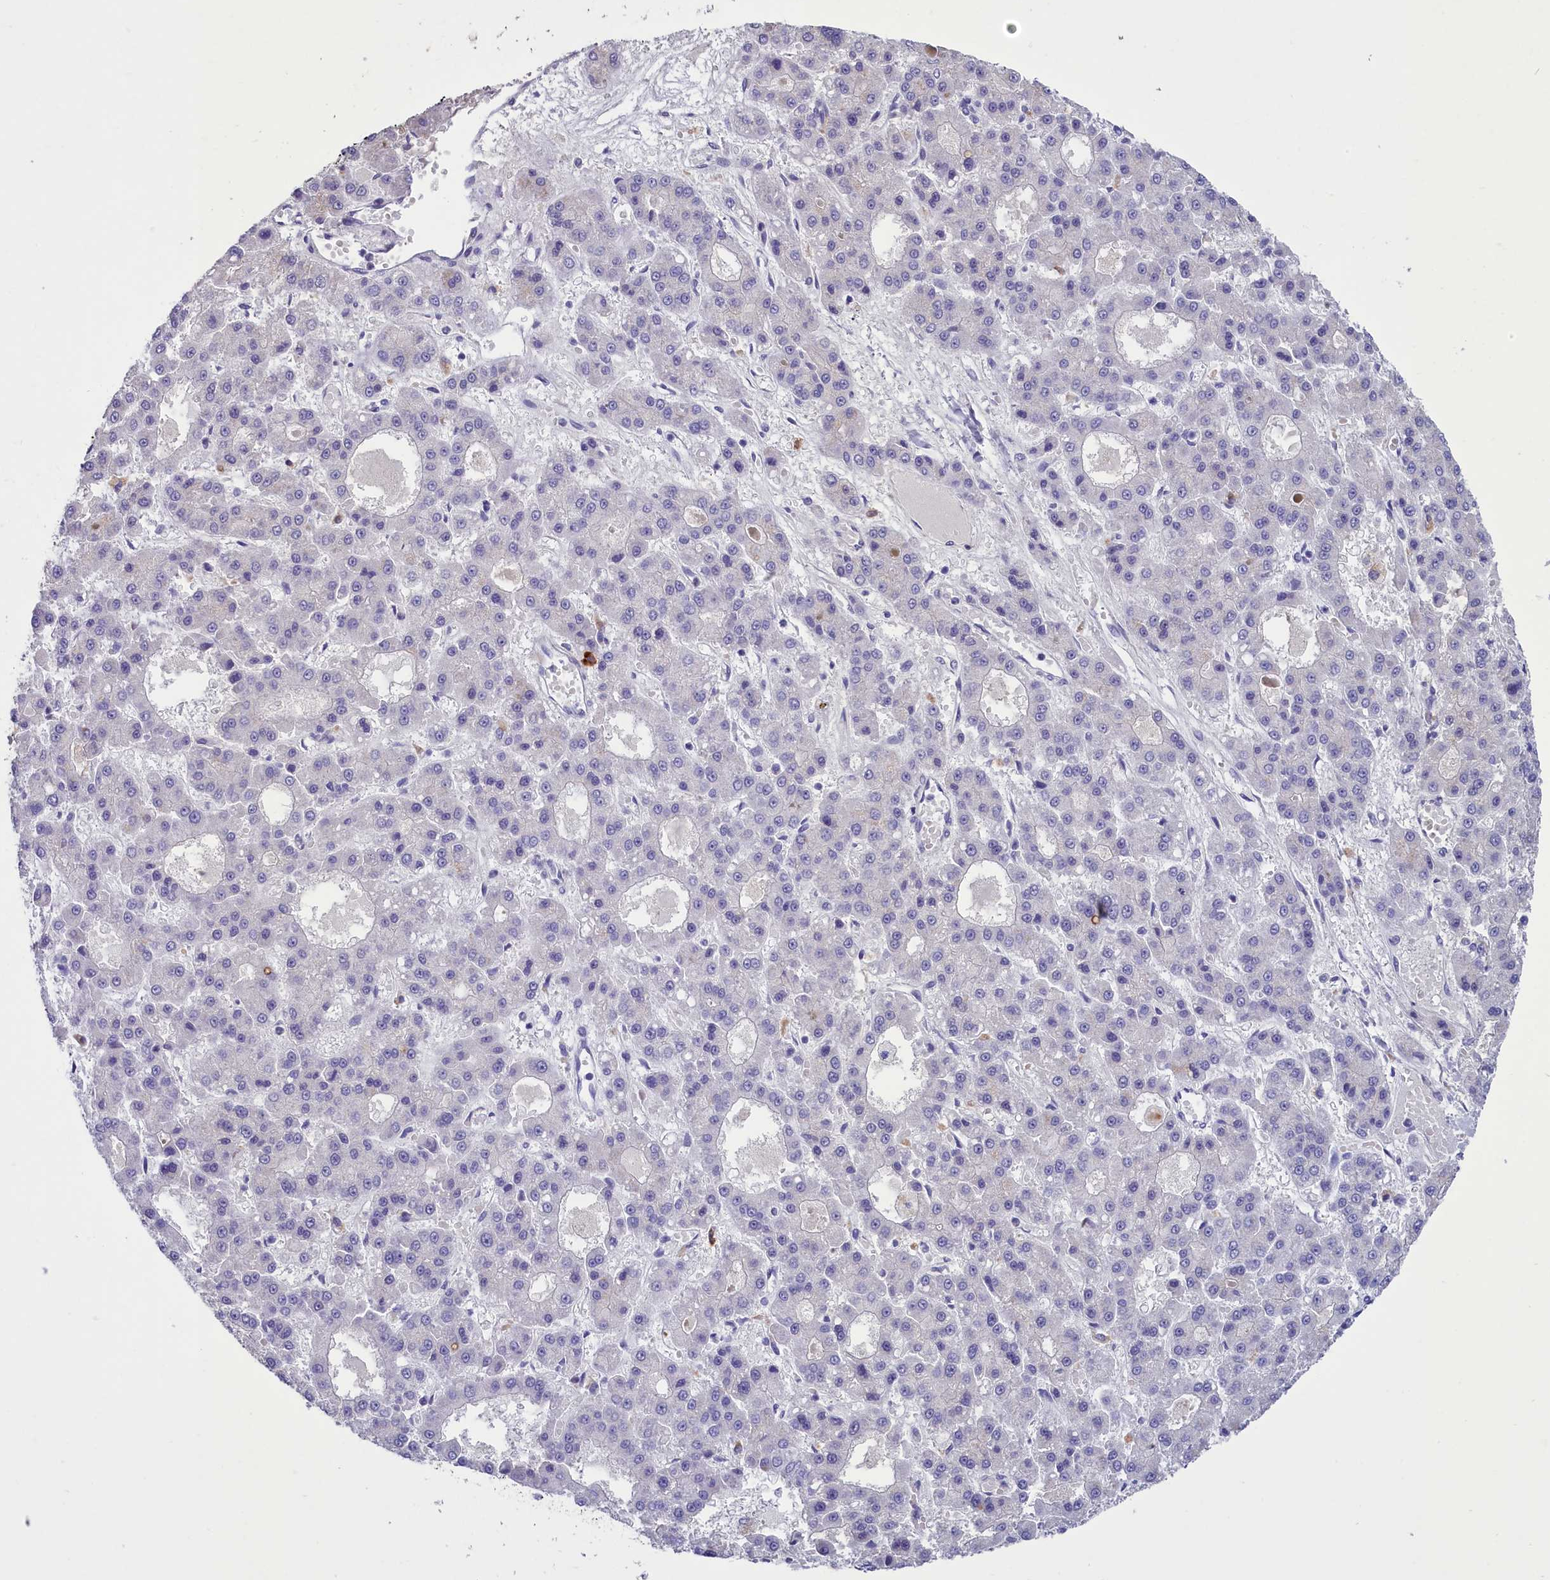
{"staining": {"intensity": "negative", "quantity": "none", "location": "none"}, "tissue": "liver cancer", "cell_type": "Tumor cells", "image_type": "cancer", "snomed": [{"axis": "morphology", "description": "Carcinoma, Hepatocellular, NOS"}, {"axis": "topography", "description": "Liver"}], "caption": "High power microscopy photomicrograph of an immunohistochemistry (IHC) micrograph of liver cancer (hepatocellular carcinoma), revealing no significant expression in tumor cells.", "gene": "ENPP6", "patient": {"sex": "male", "age": 70}}